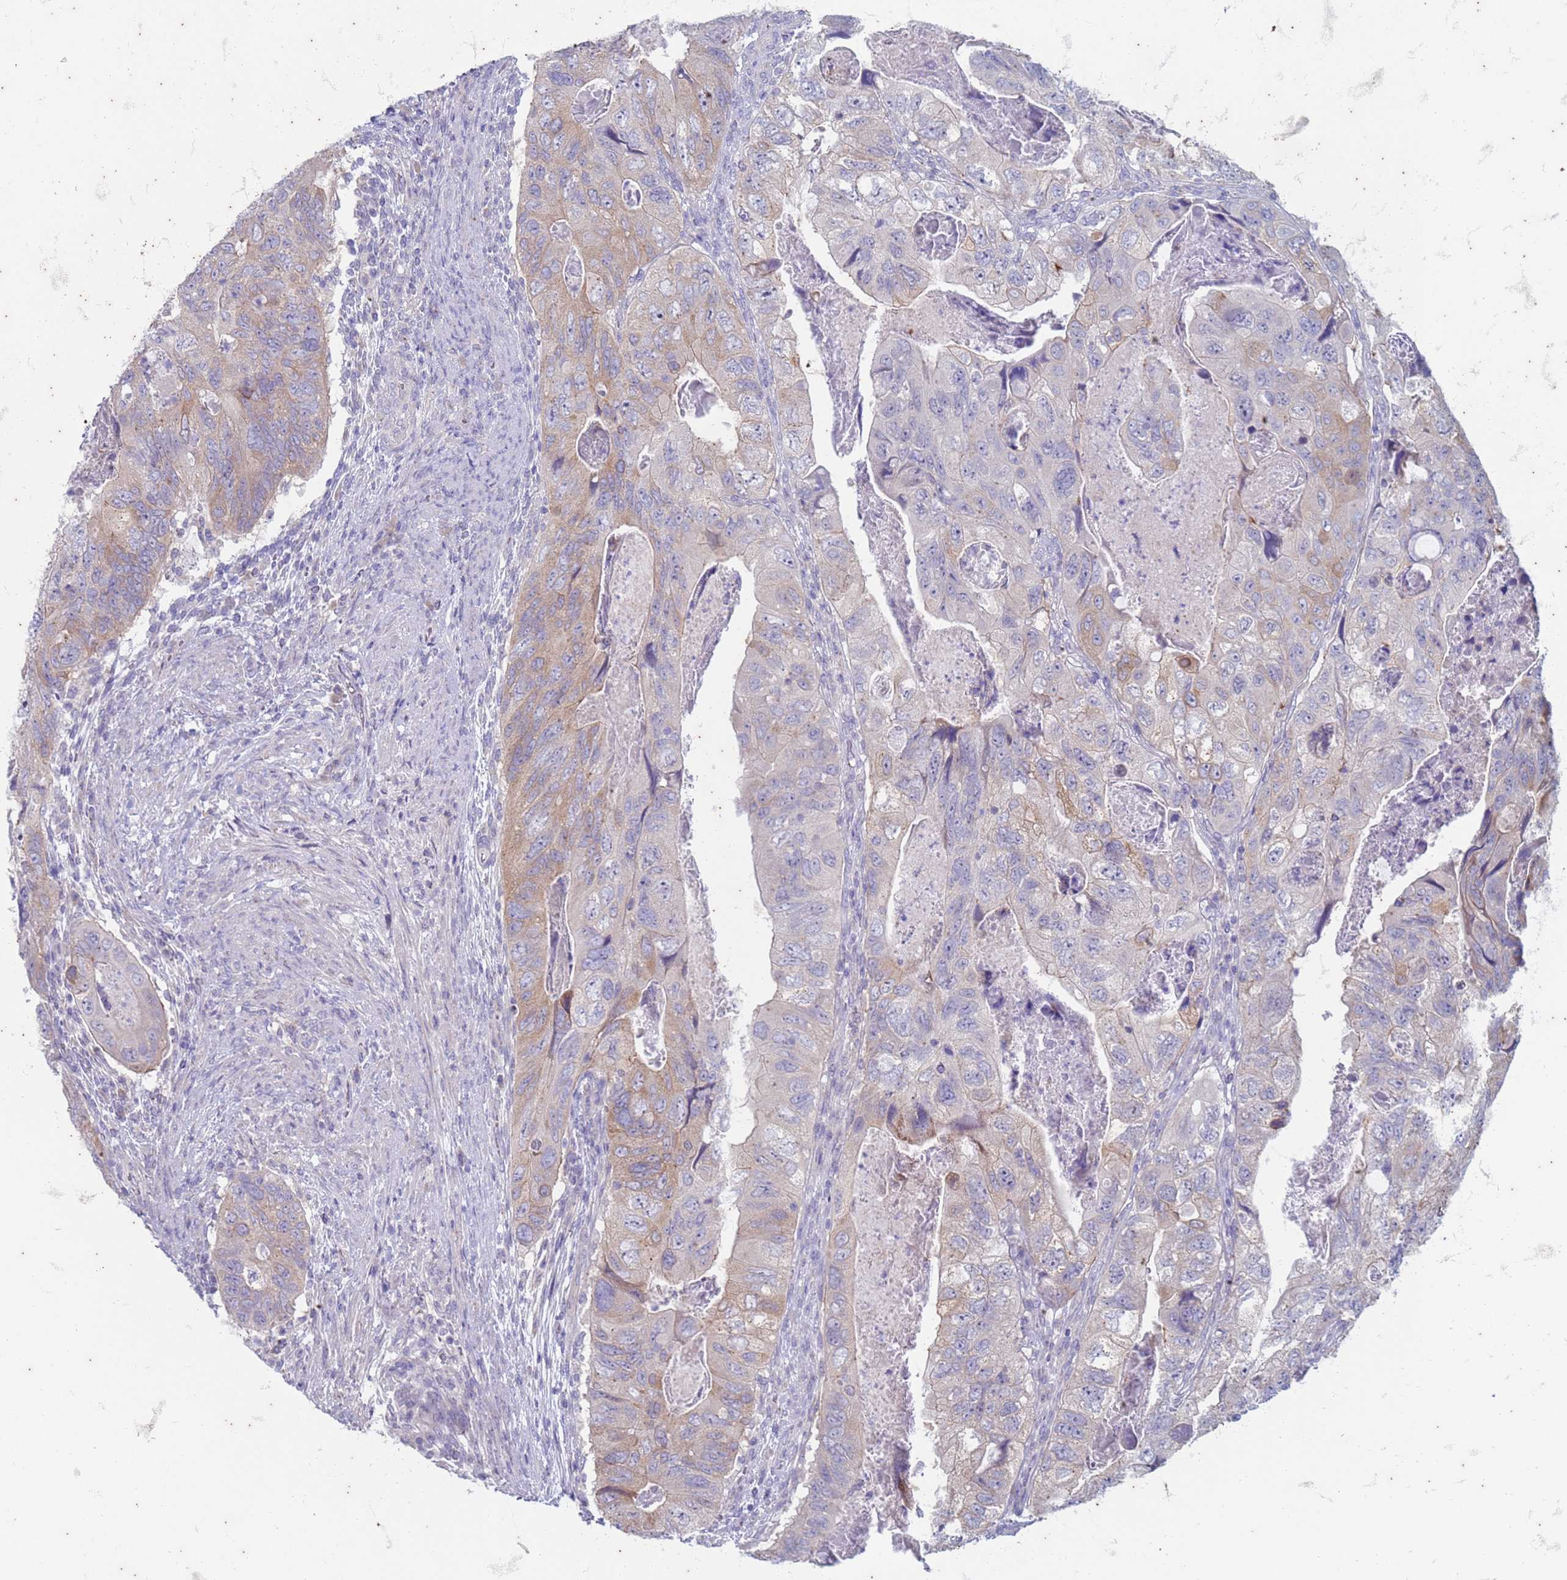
{"staining": {"intensity": "moderate", "quantity": "<25%", "location": "cytoplasmic/membranous"}, "tissue": "colorectal cancer", "cell_type": "Tumor cells", "image_type": "cancer", "snomed": [{"axis": "morphology", "description": "Adenocarcinoma, NOS"}, {"axis": "topography", "description": "Rectum"}], "caption": "Colorectal cancer (adenocarcinoma) stained with immunohistochemistry shows moderate cytoplasmic/membranous positivity in about <25% of tumor cells.", "gene": "SUCO", "patient": {"sex": "male", "age": 63}}